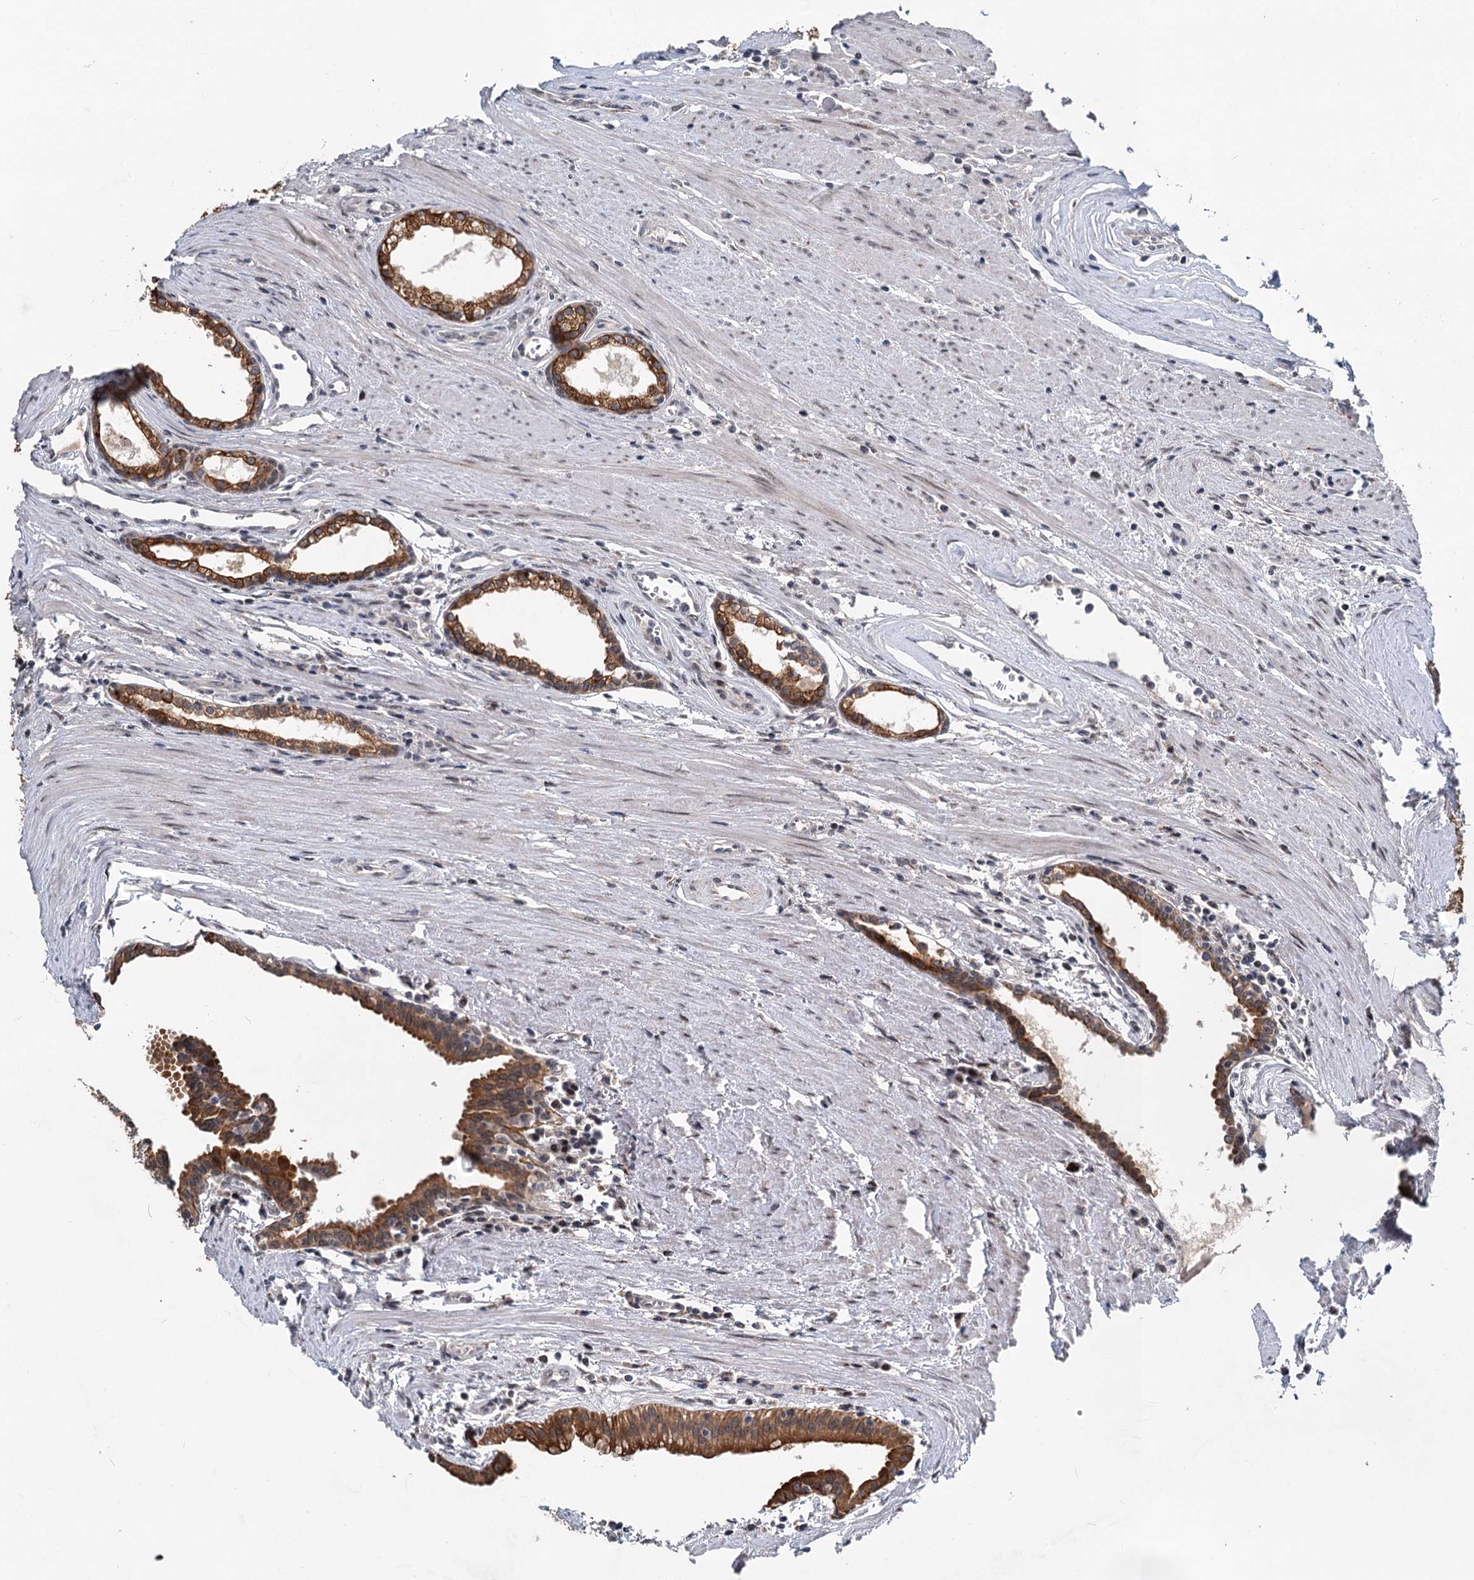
{"staining": {"intensity": "strong", "quantity": ">75%", "location": "cytoplasmic/membranous"}, "tissue": "prostate cancer", "cell_type": "Tumor cells", "image_type": "cancer", "snomed": [{"axis": "morphology", "description": "Adenocarcinoma, High grade"}, {"axis": "topography", "description": "Prostate"}], "caption": "Tumor cells display high levels of strong cytoplasmic/membranous staining in approximately >75% of cells in adenocarcinoma (high-grade) (prostate).", "gene": "RITA1", "patient": {"sex": "male", "age": 68}}